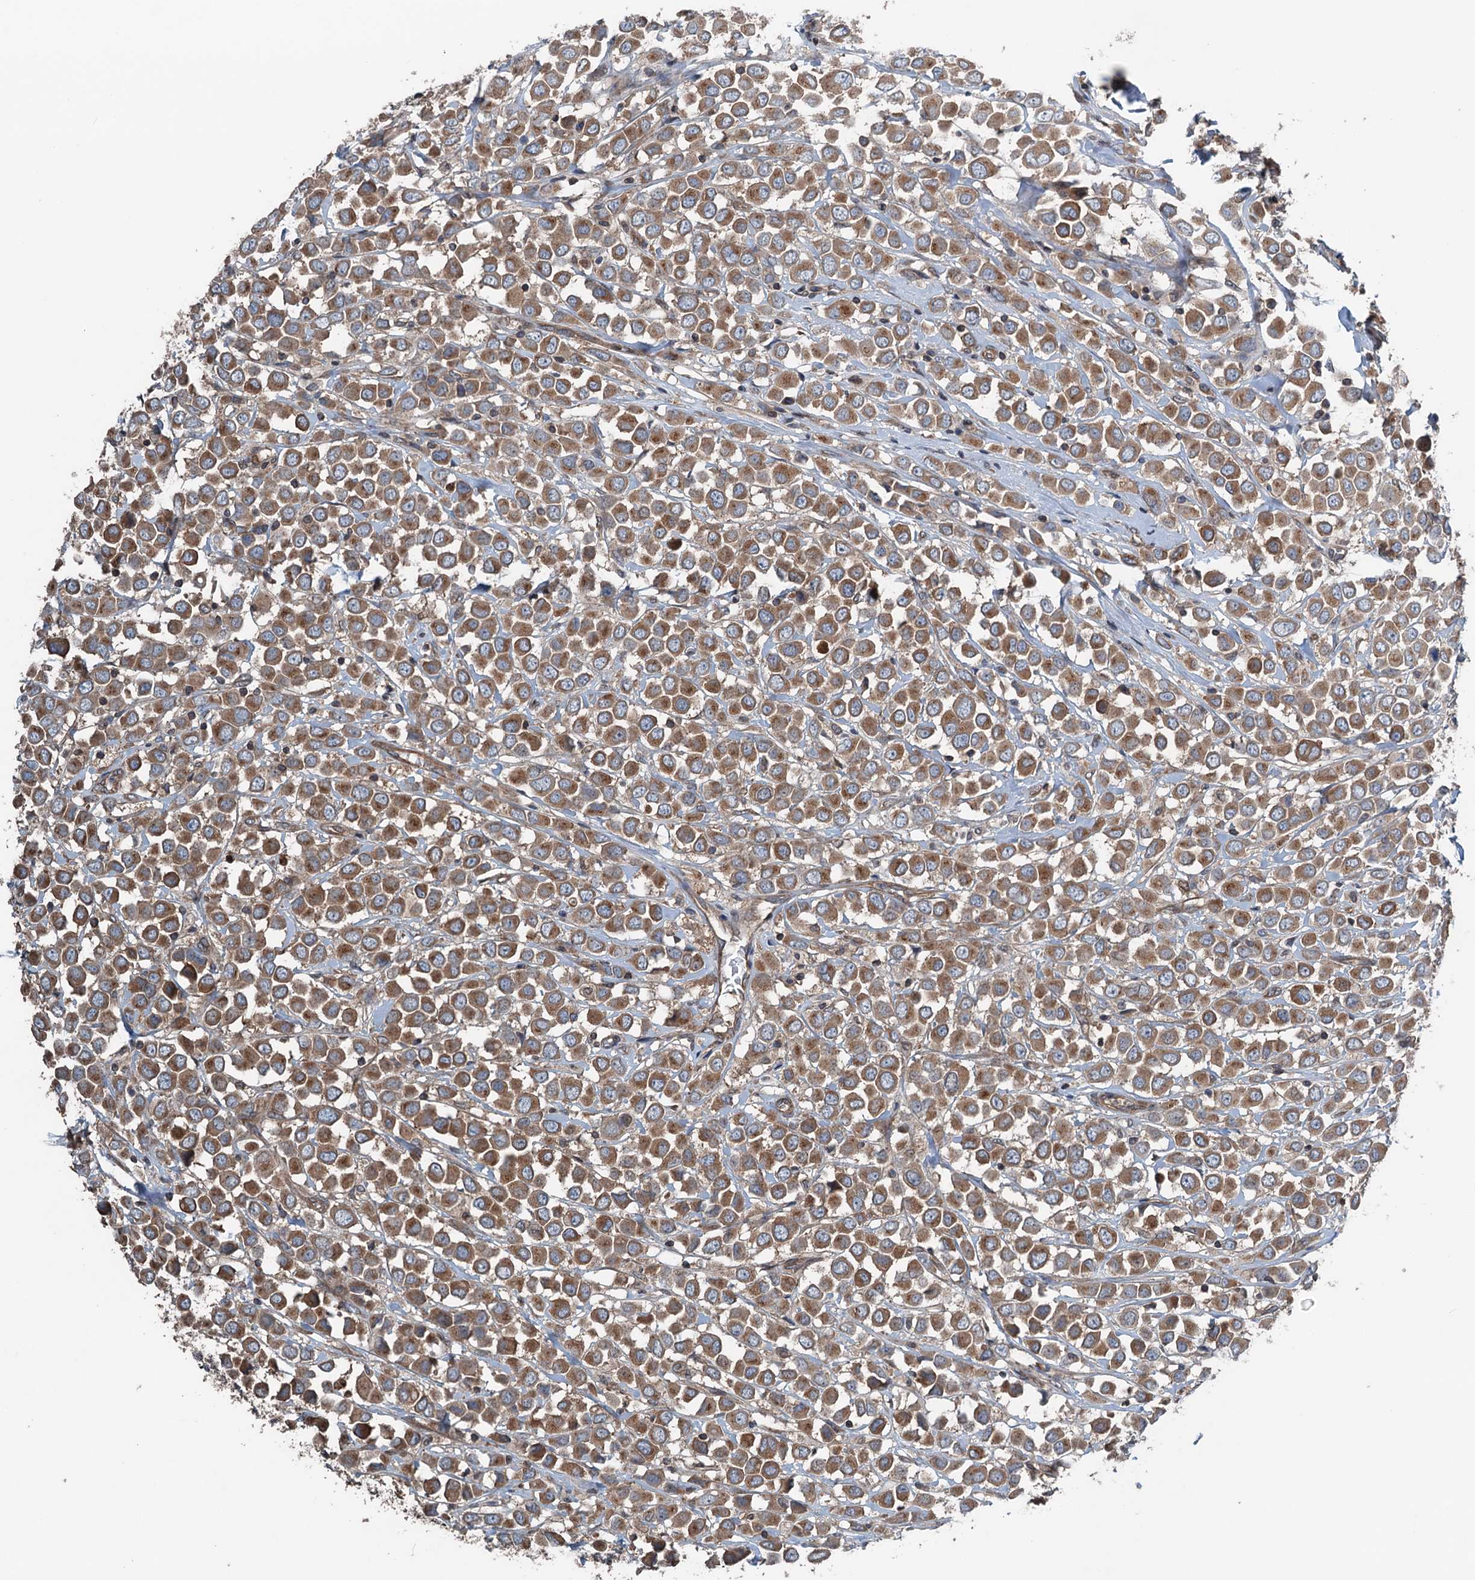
{"staining": {"intensity": "moderate", "quantity": ">75%", "location": "cytoplasmic/membranous"}, "tissue": "breast cancer", "cell_type": "Tumor cells", "image_type": "cancer", "snomed": [{"axis": "morphology", "description": "Duct carcinoma"}, {"axis": "topography", "description": "Breast"}], "caption": "This photomicrograph reveals breast cancer (invasive ductal carcinoma) stained with immunohistochemistry to label a protein in brown. The cytoplasmic/membranous of tumor cells show moderate positivity for the protein. Nuclei are counter-stained blue.", "gene": "TRAPPC8", "patient": {"sex": "female", "age": 61}}